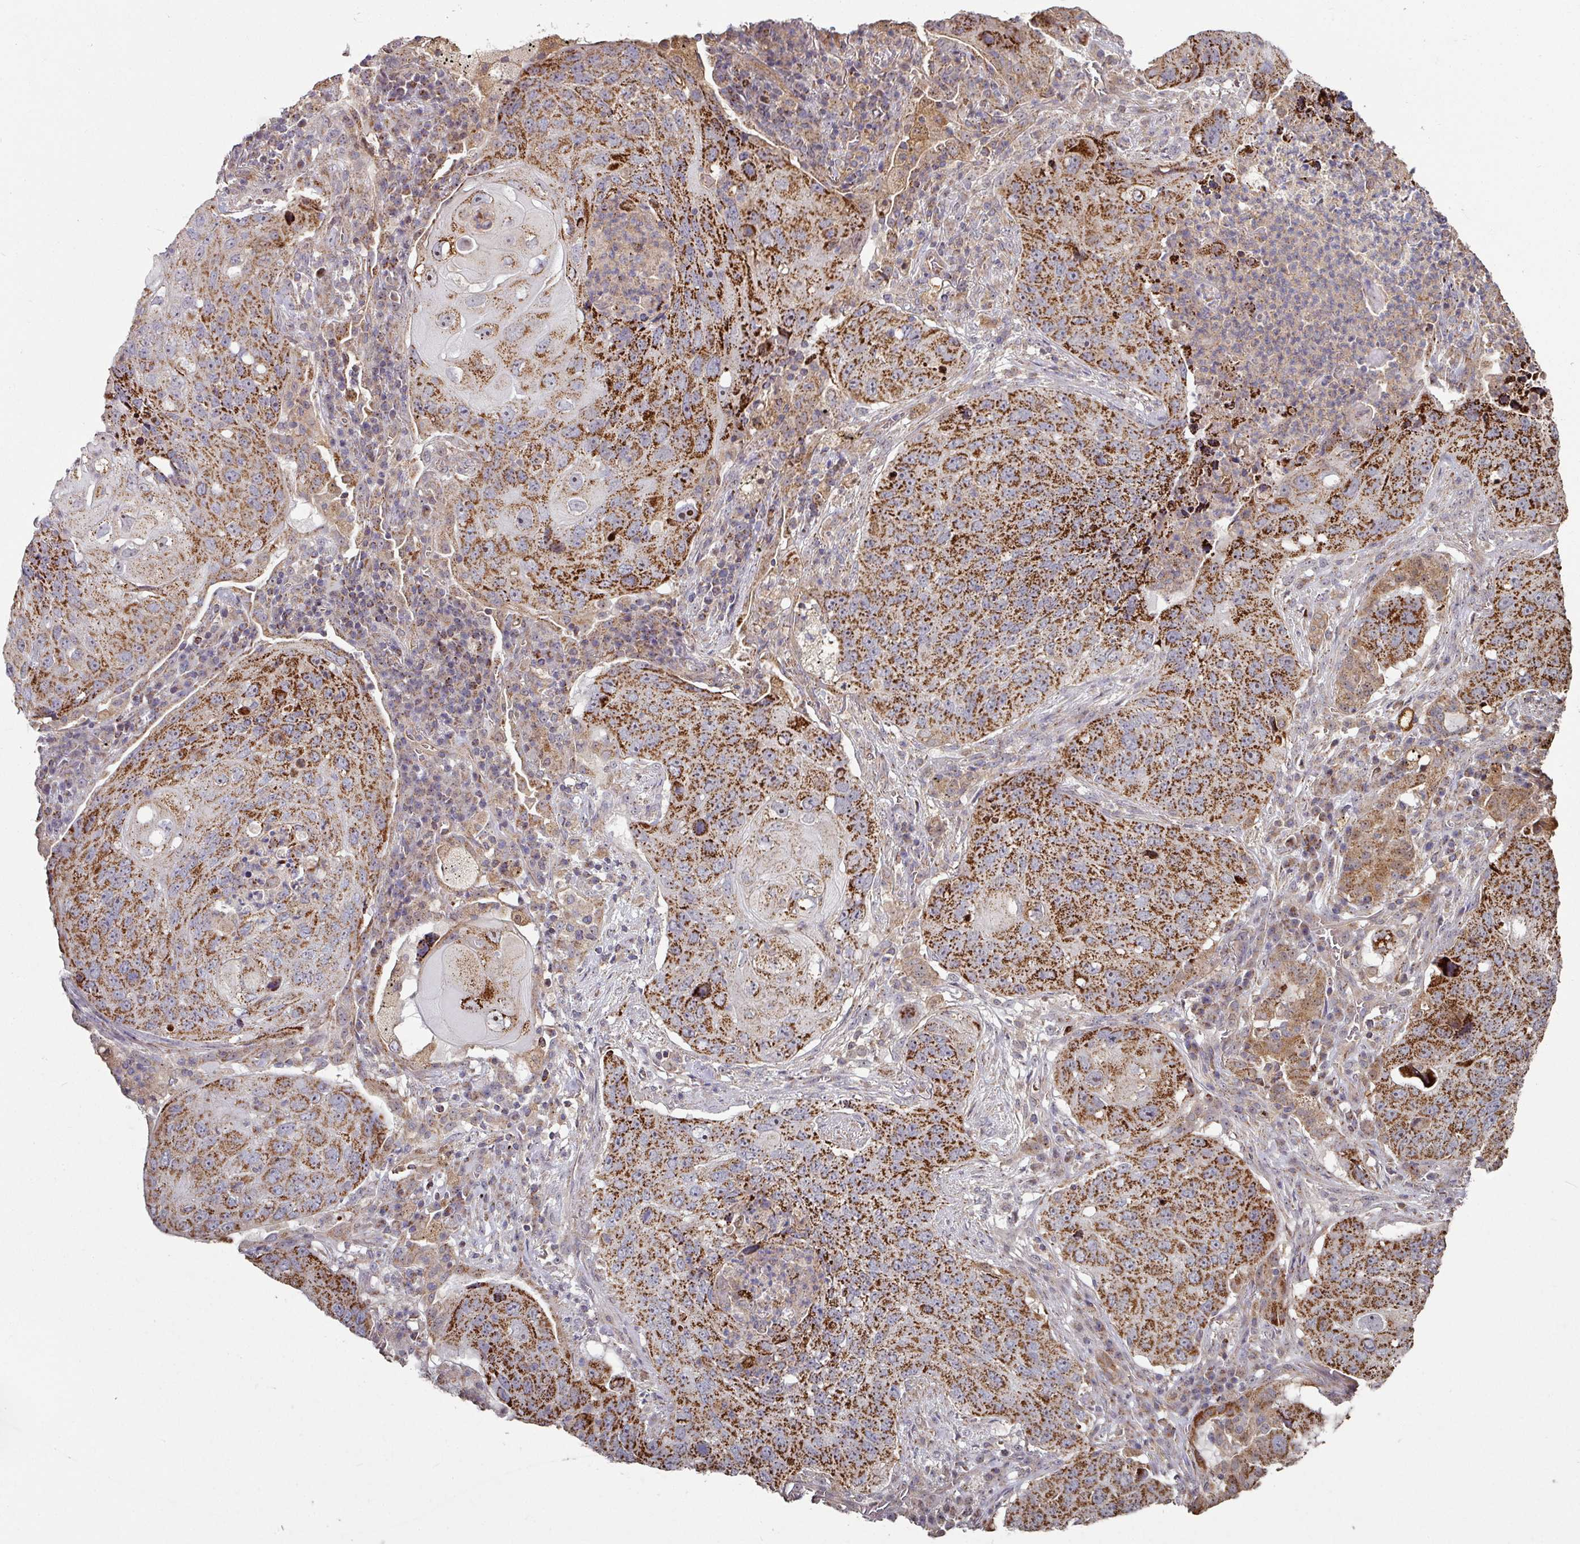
{"staining": {"intensity": "strong", "quantity": ">75%", "location": "cytoplasmic/membranous"}, "tissue": "lung cancer", "cell_type": "Tumor cells", "image_type": "cancer", "snomed": [{"axis": "morphology", "description": "Squamous cell carcinoma, NOS"}, {"axis": "topography", "description": "Lung"}], "caption": "Strong cytoplasmic/membranous staining for a protein is identified in approximately >75% of tumor cells of lung cancer (squamous cell carcinoma) using IHC.", "gene": "OR2D3", "patient": {"sex": "female", "age": 63}}